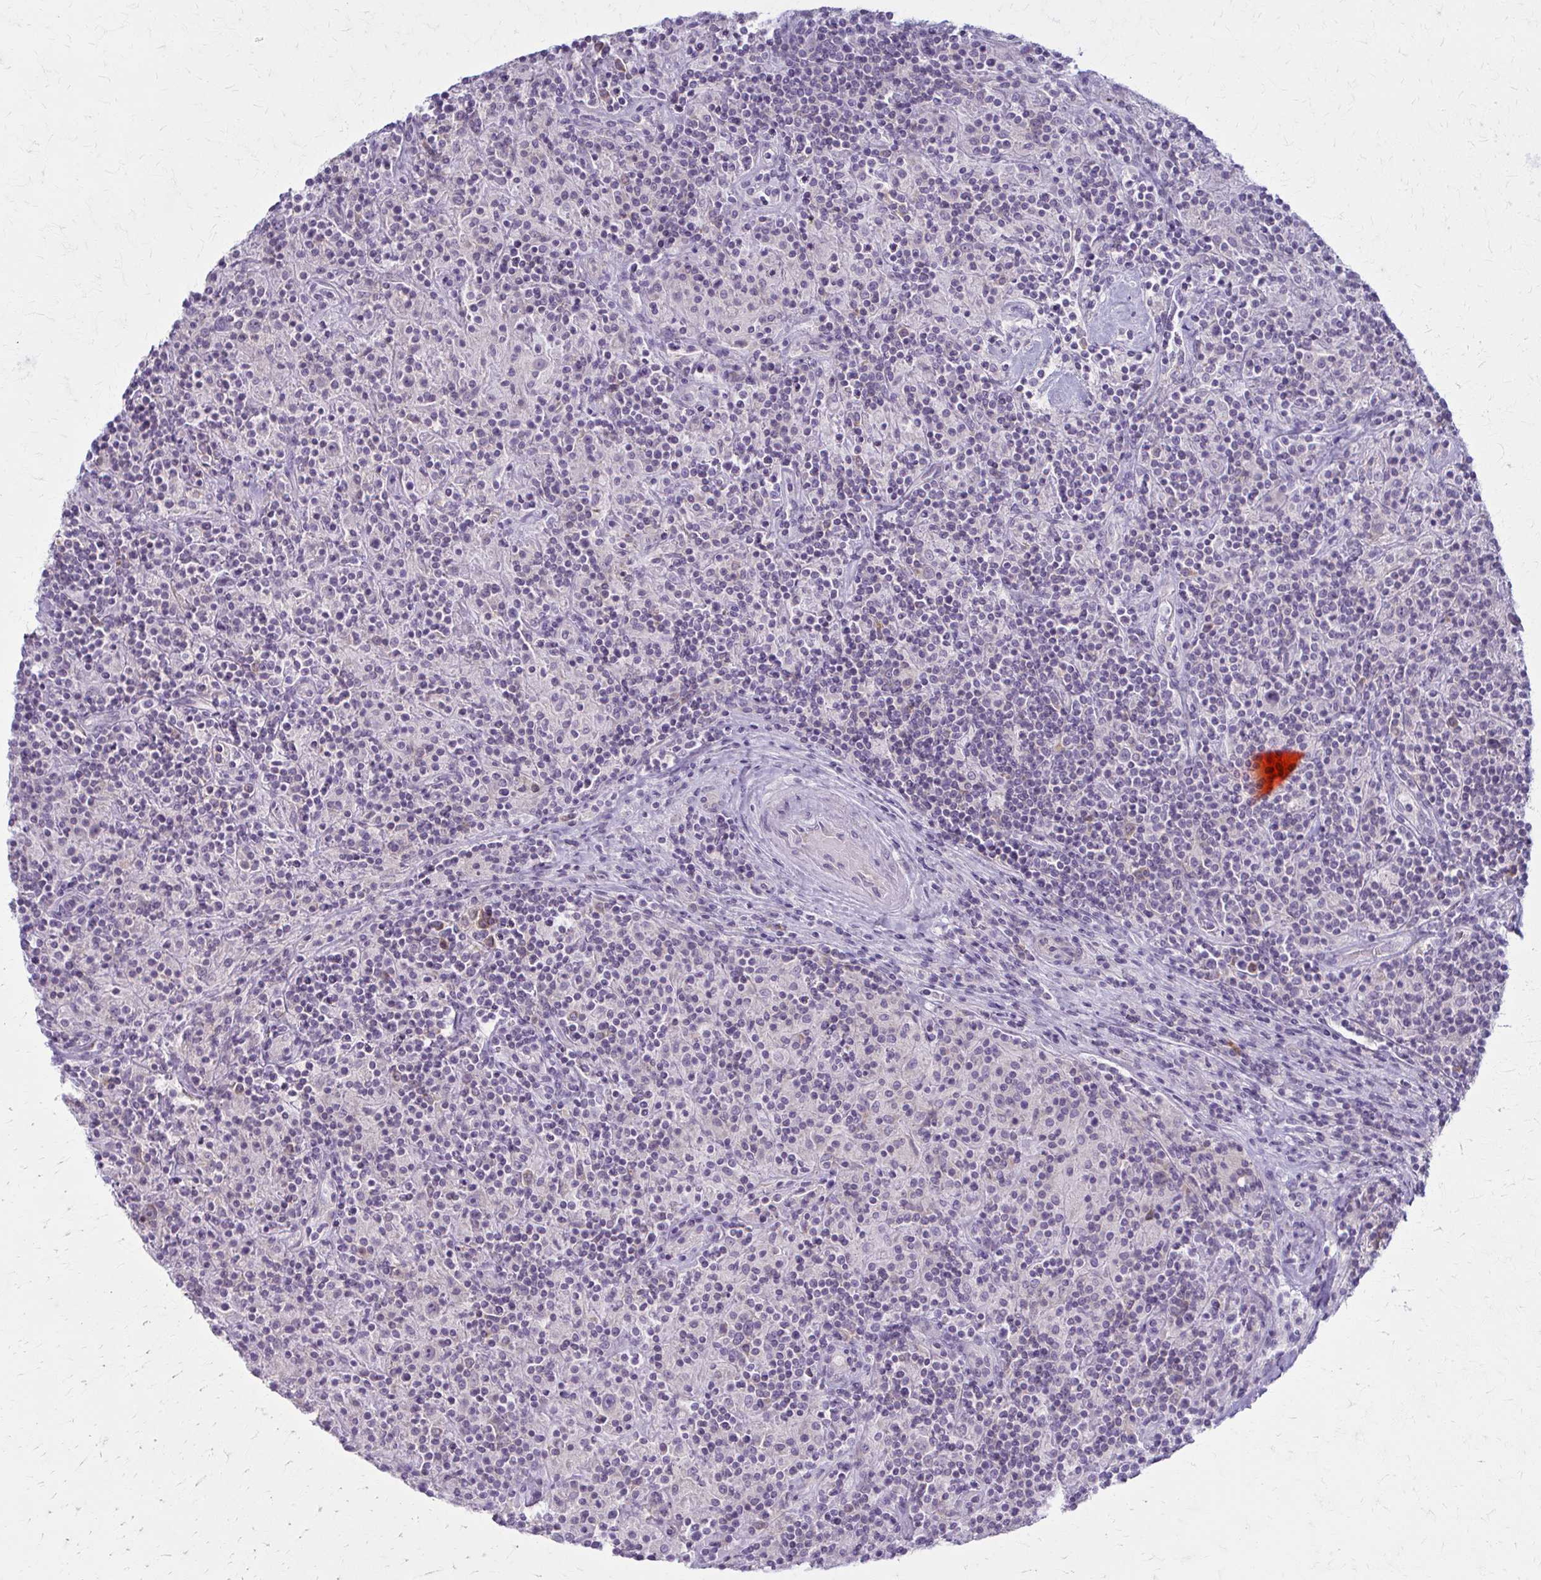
{"staining": {"intensity": "negative", "quantity": "none", "location": "none"}, "tissue": "lymphoma", "cell_type": "Tumor cells", "image_type": "cancer", "snomed": [{"axis": "morphology", "description": "Hodgkin's disease, NOS"}, {"axis": "topography", "description": "Lymph node"}], "caption": "High power microscopy photomicrograph of an IHC histopathology image of Hodgkin's disease, revealing no significant expression in tumor cells. The staining was performed using DAB to visualize the protein expression in brown, while the nuclei were stained in blue with hematoxylin (Magnification: 20x).", "gene": "PRKRA", "patient": {"sex": "male", "age": 70}}